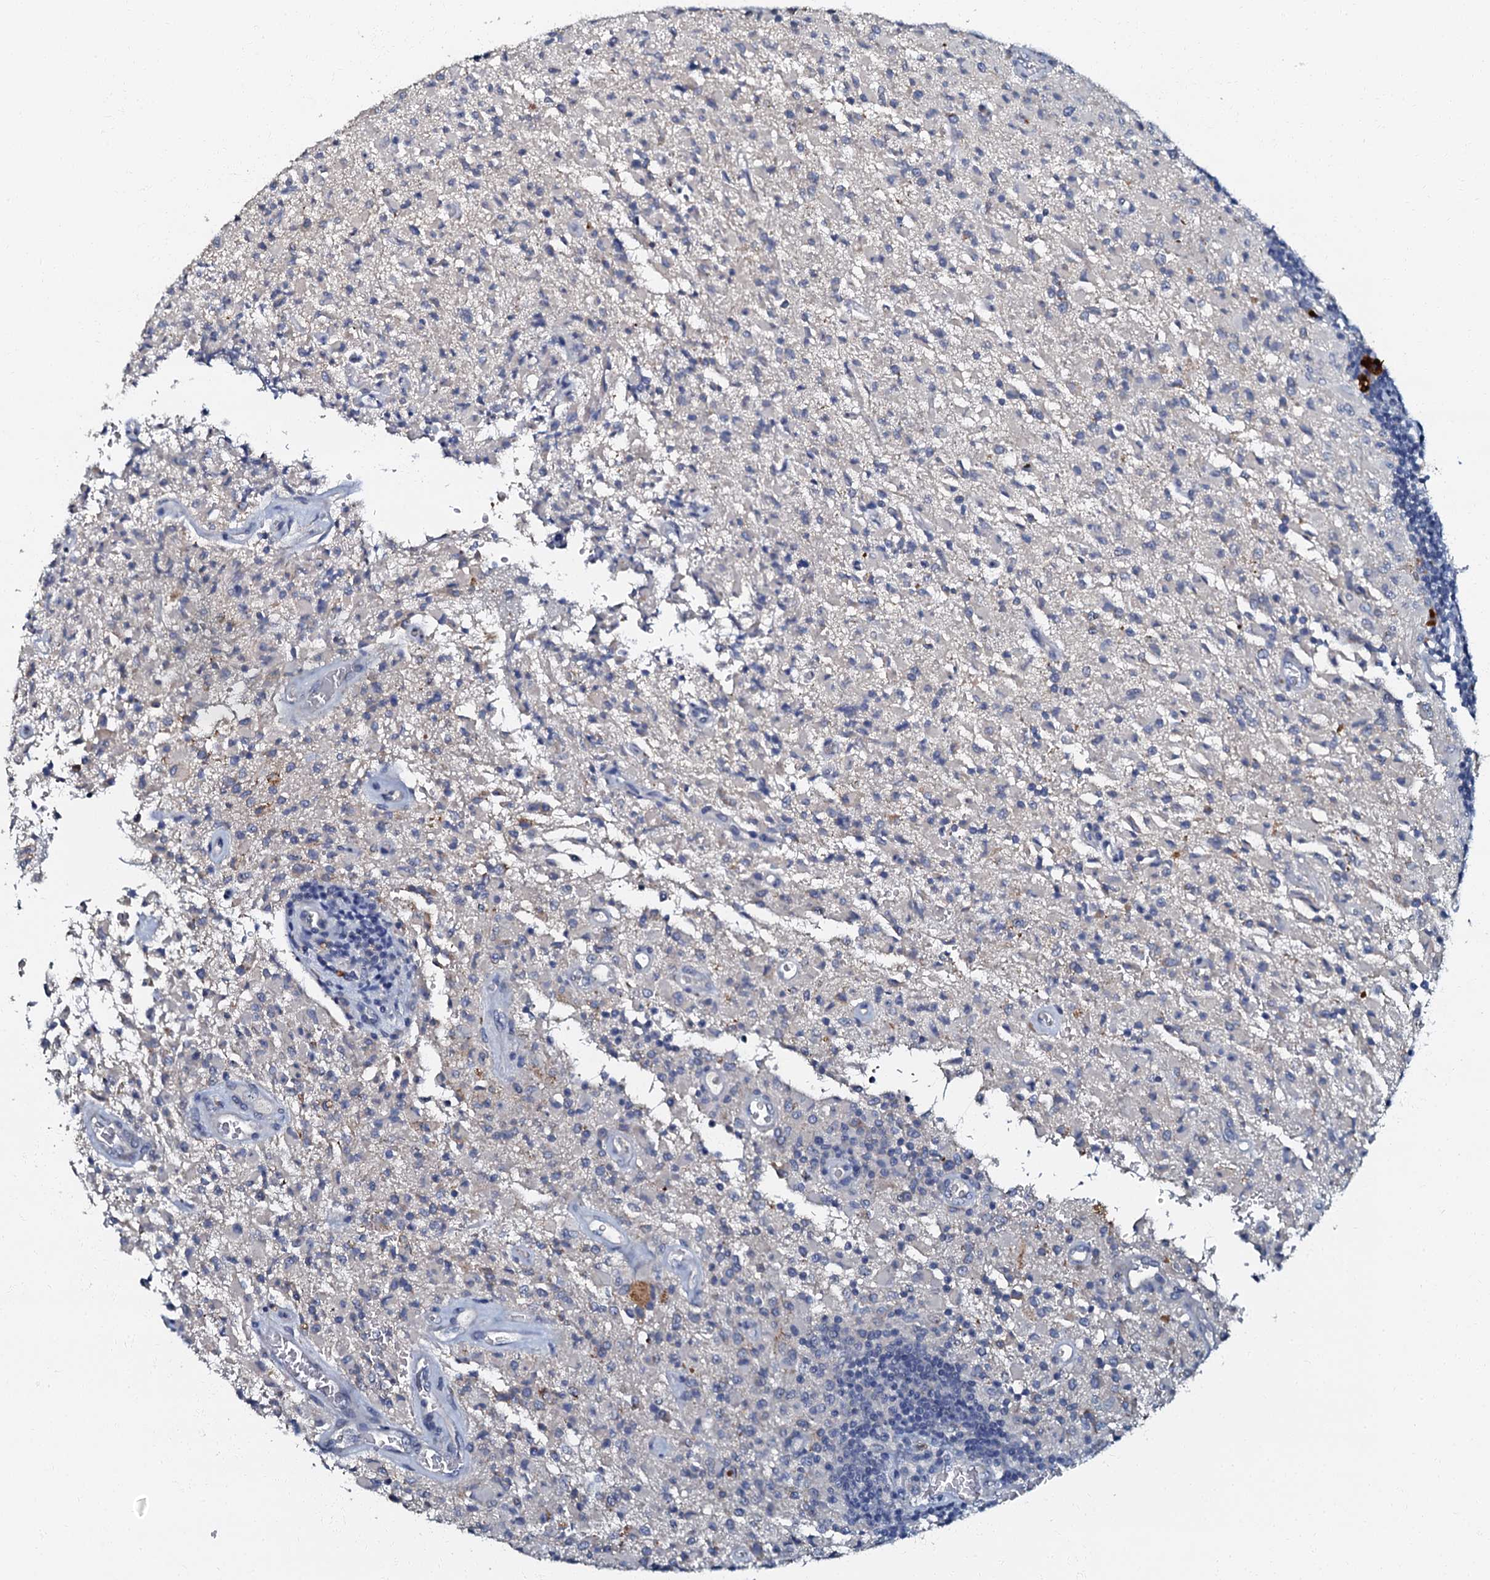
{"staining": {"intensity": "negative", "quantity": "none", "location": "none"}, "tissue": "glioma", "cell_type": "Tumor cells", "image_type": "cancer", "snomed": [{"axis": "morphology", "description": "Glioma, malignant, High grade"}, {"axis": "topography", "description": "Brain"}], "caption": "DAB (3,3'-diaminobenzidine) immunohistochemical staining of malignant high-grade glioma displays no significant staining in tumor cells. (Immunohistochemistry (ihc), brightfield microscopy, high magnification).", "gene": "OLAH", "patient": {"sex": "female", "age": 57}}